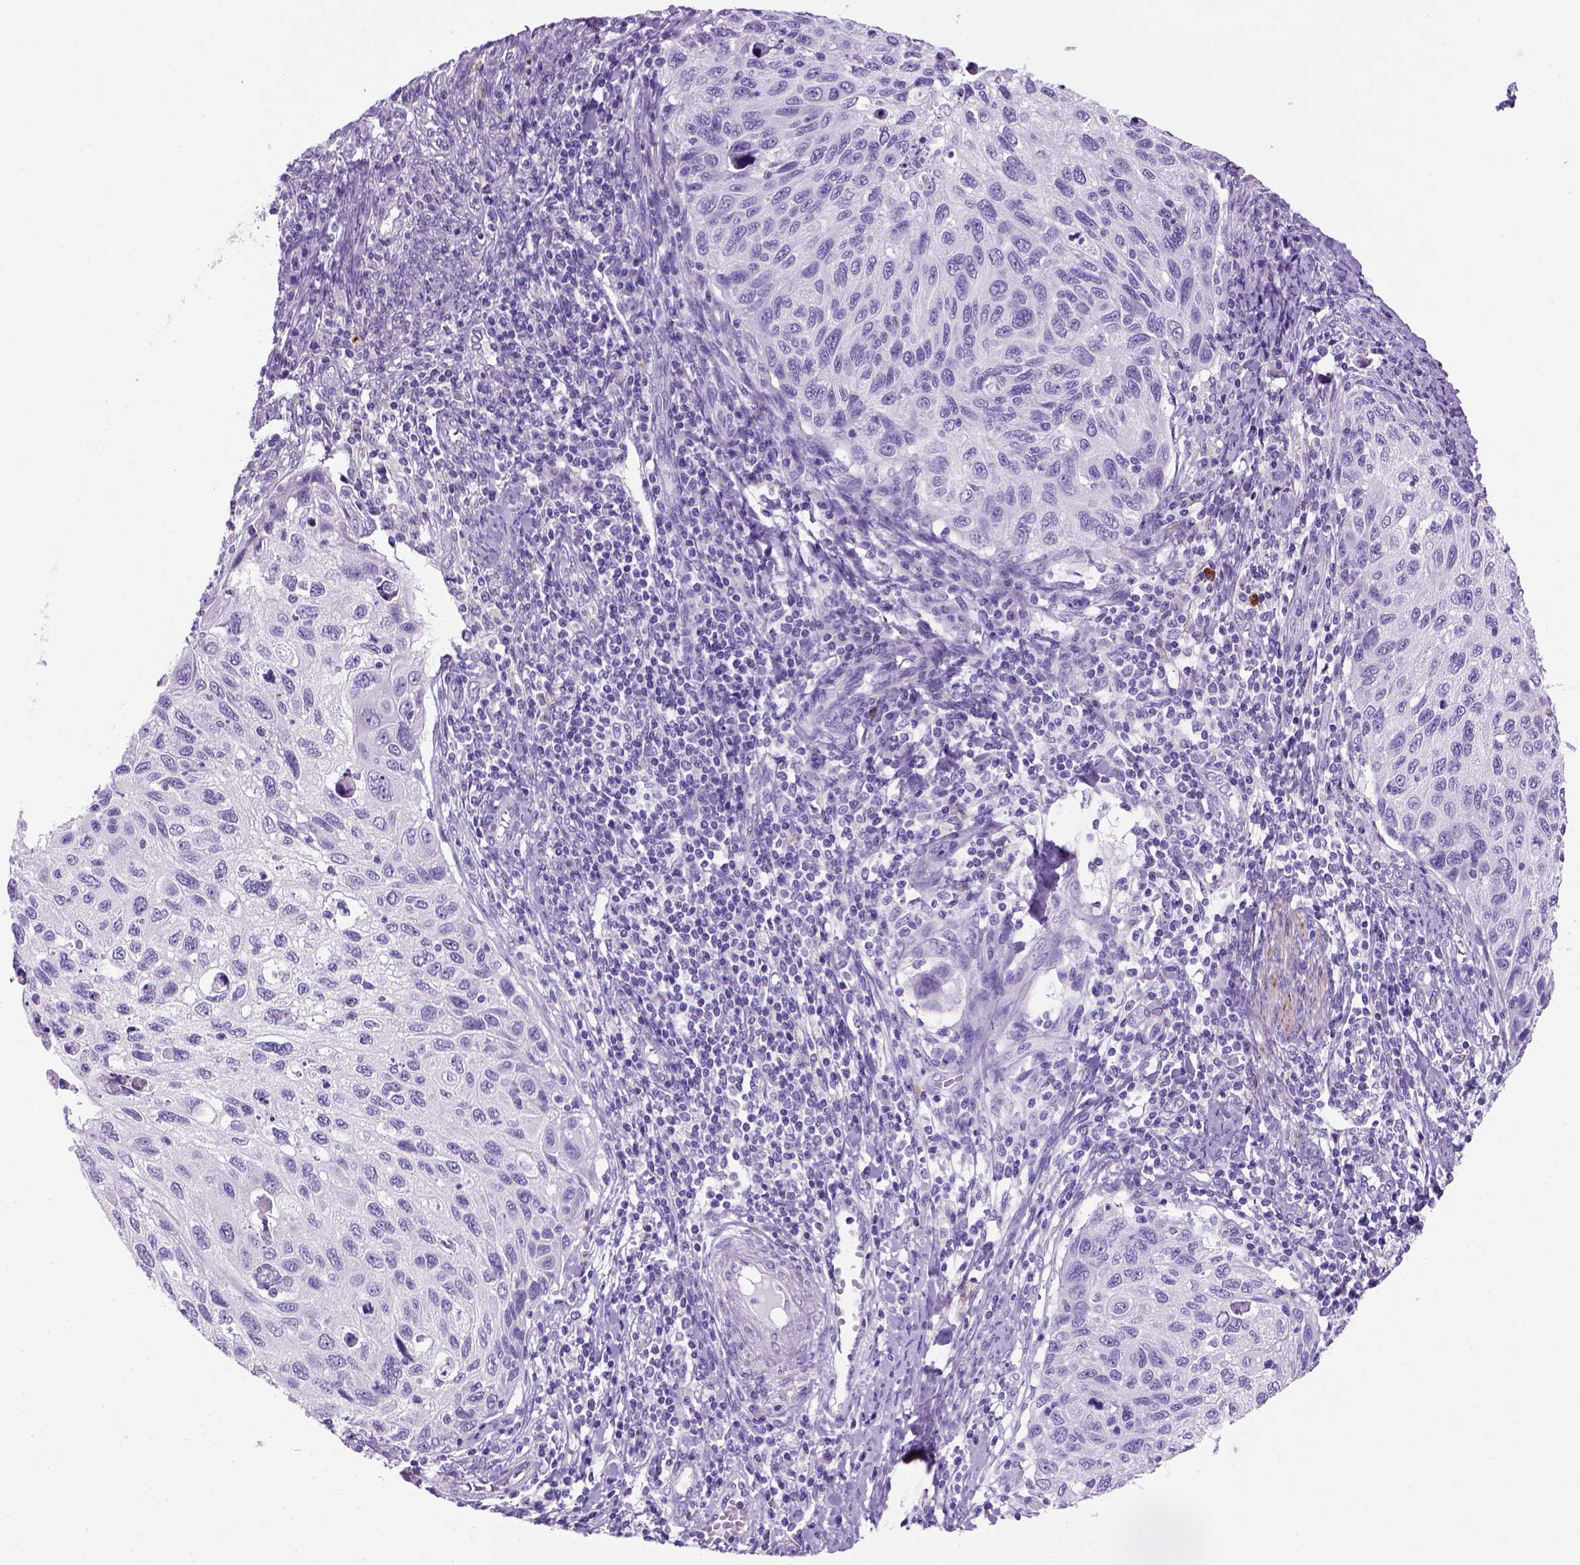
{"staining": {"intensity": "negative", "quantity": "none", "location": "none"}, "tissue": "cervical cancer", "cell_type": "Tumor cells", "image_type": "cancer", "snomed": [{"axis": "morphology", "description": "Squamous cell carcinoma, NOS"}, {"axis": "topography", "description": "Cervix"}], "caption": "Tumor cells show no significant protein positivity in cervical cancer (squamous cell carcinoma).", "gene": "ARHGEF33", "patient": {"sex": "female", "age": 70}}